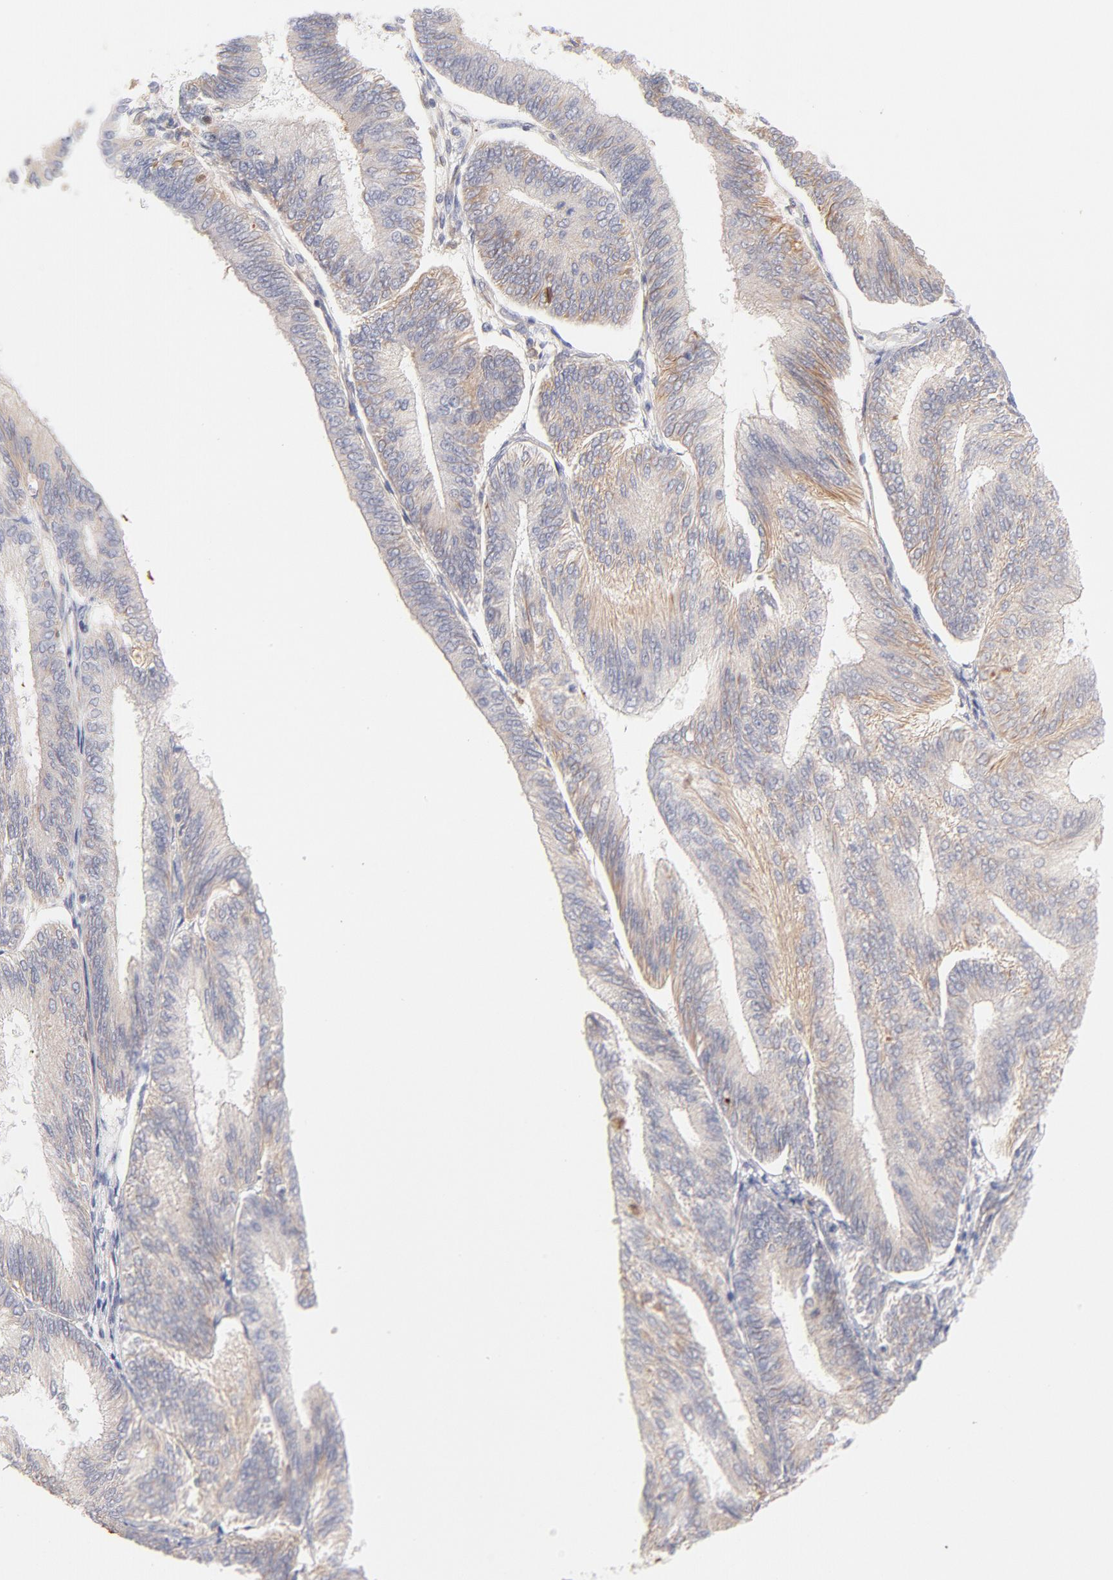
{"staining": {"intensity": "weak", "quantity": "25%-75%", "location": "cytoplasmic/membranous"}, "tissue": "endometrial cancer", "cell_type": "Tumor cells", "image_type": "cancer", "snomed": [{"axis": "morphology", "description": "Adenocarcinoma, NOS"}, {"axis": "topography", "description": "Endometrium"}], "caption": "The image exhibits a brown stain indicating the presence of a protein in the cytoplasmic/membranous of tumor cells in adenocarcinoma (endometrial).", "gene": "LDLRAP1", "patient": {"sex": "female", "age": 55}}